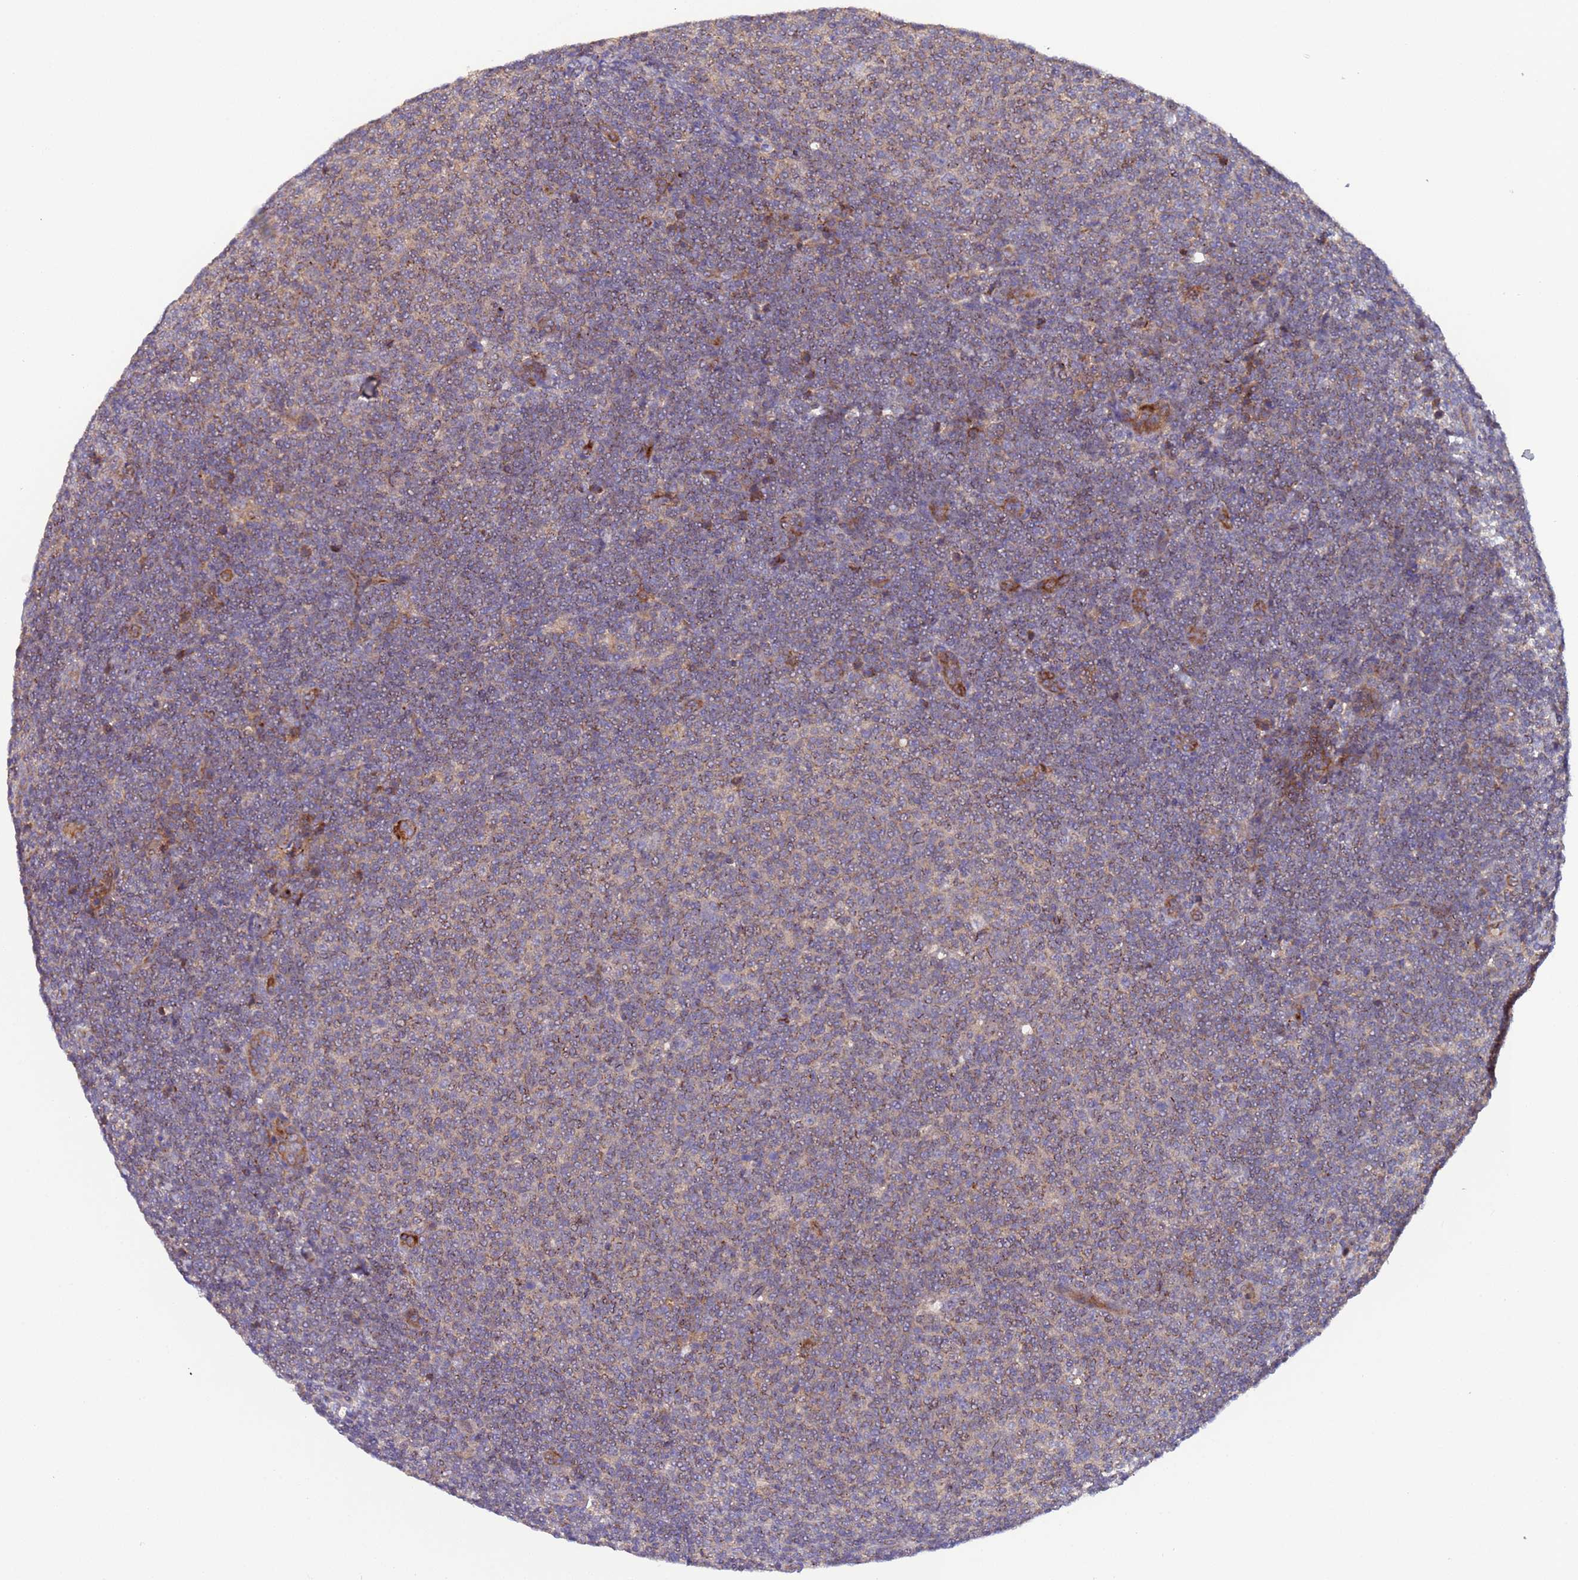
{"staining": {"intensity": "weak", "quantity": "25%-75%", "location": "cytoplasmic/membranous"}, "tissue": "lymphoma", "cell_type": "Tumor cells", "image_type": "cancer", "snomed": [{"axis": "morphology", "description": "Malignant lymphoma, non-Hodgkin's type, Low grade"}, {"axis": "topography", "description": "Lymph node"}], "caption": "Low-grade malignant lymphoma, non-Hodgkin's type stained for a protein (brown) shows weak cytoplasmic/membranous positive positivity in approximately 25%-75% of tumor cells.", "gene": "PARP16", "patient": {"sex": "male", "age": 66}}